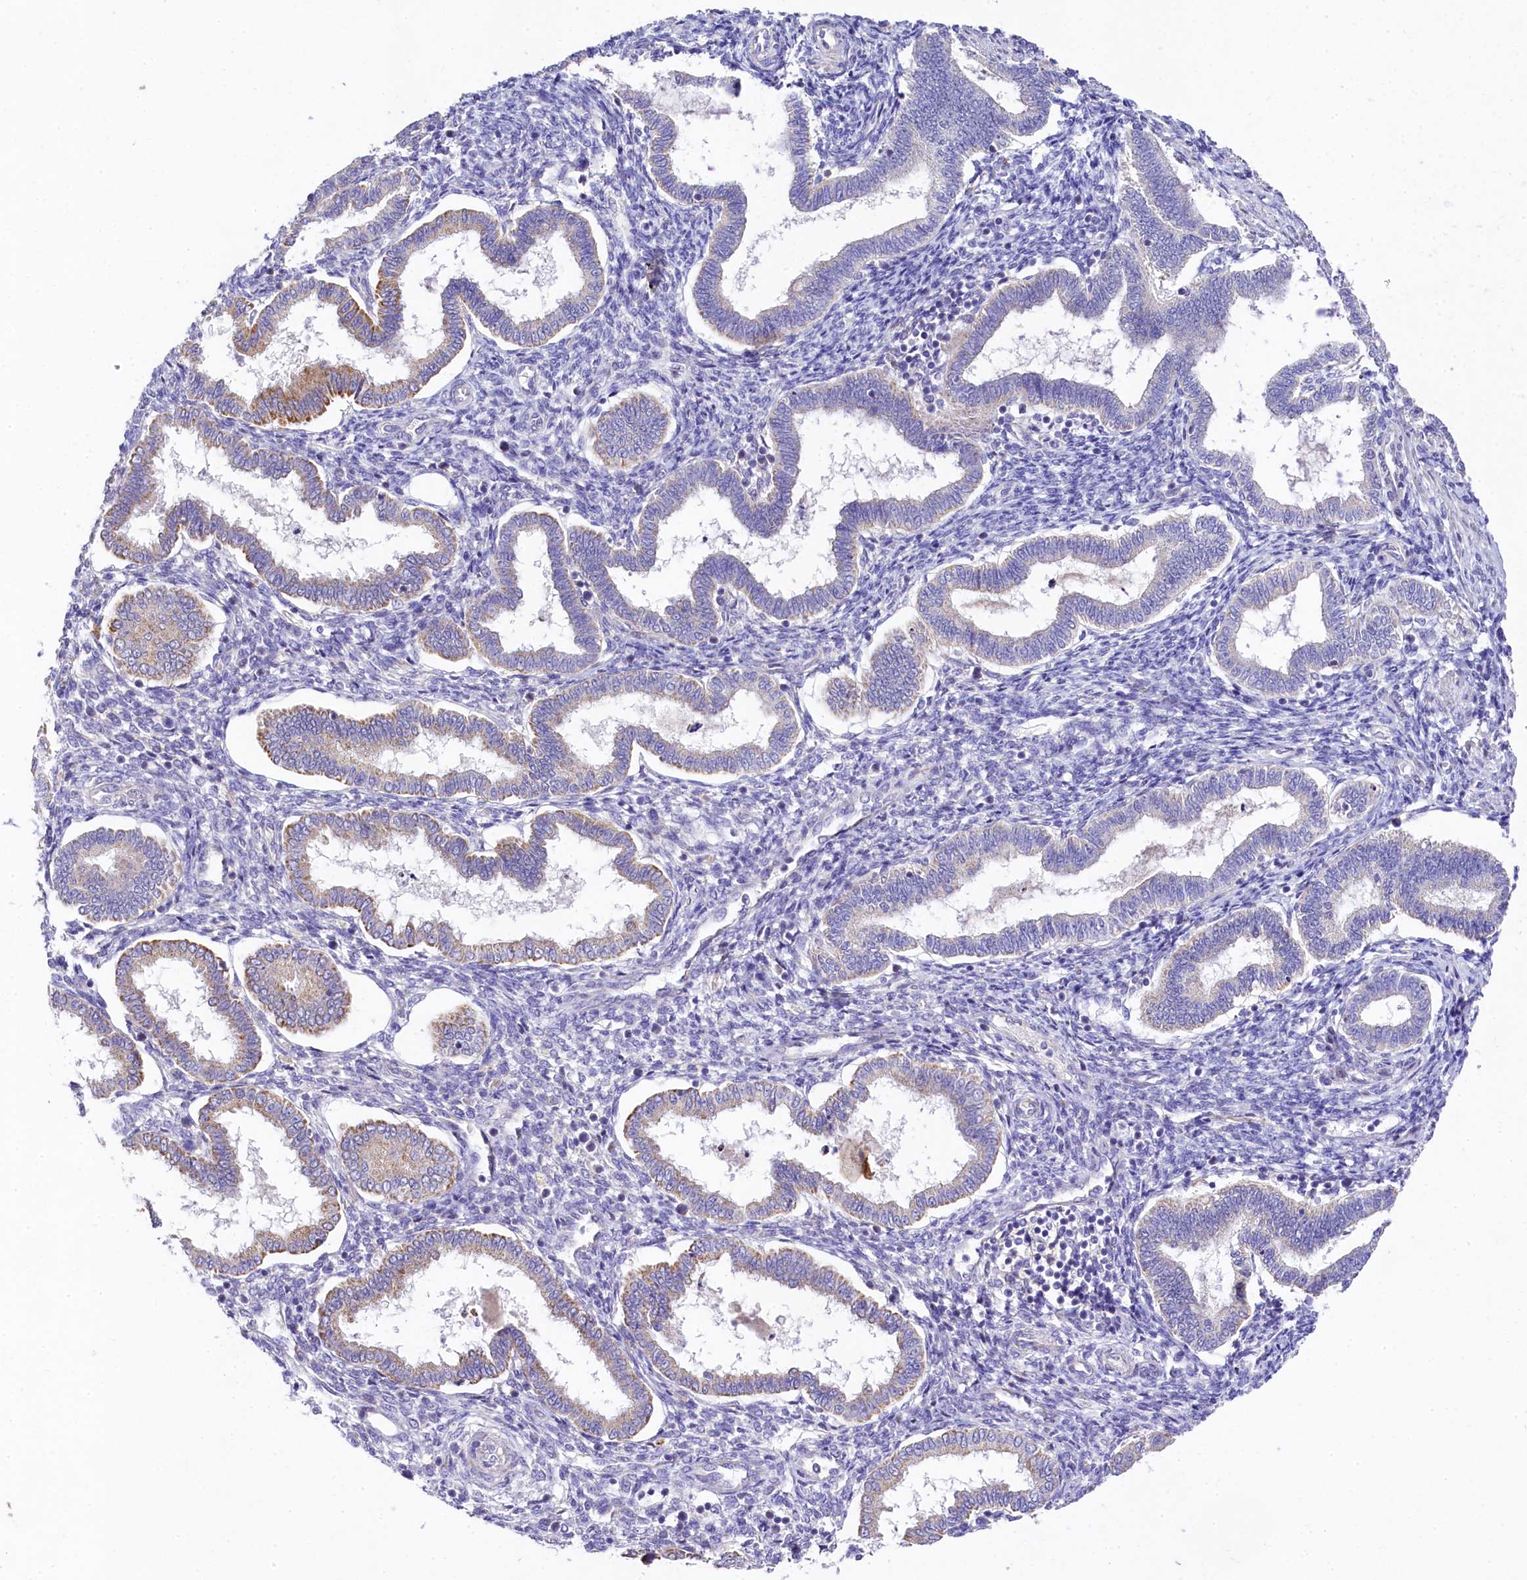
{"staining": {"intensity": "negative", "quantity": "none", "location": "none"}, "tissue": "endometrium", "cell_type": "Cells in endometrial stroma", "image_type": "normal", "snomed": [{"axis": "morphology", "description": "Normal tissue, NOS"}, {"axis": "topography", "description": "Endometrium"}], "caption": "High power microscopy image of an IHC histopathology image of normal endometrium, revealing no significant positivity in cells in endometrial stroma.", "gene": "FXYD6", "patient": {"sex": "female", "age": 24}}